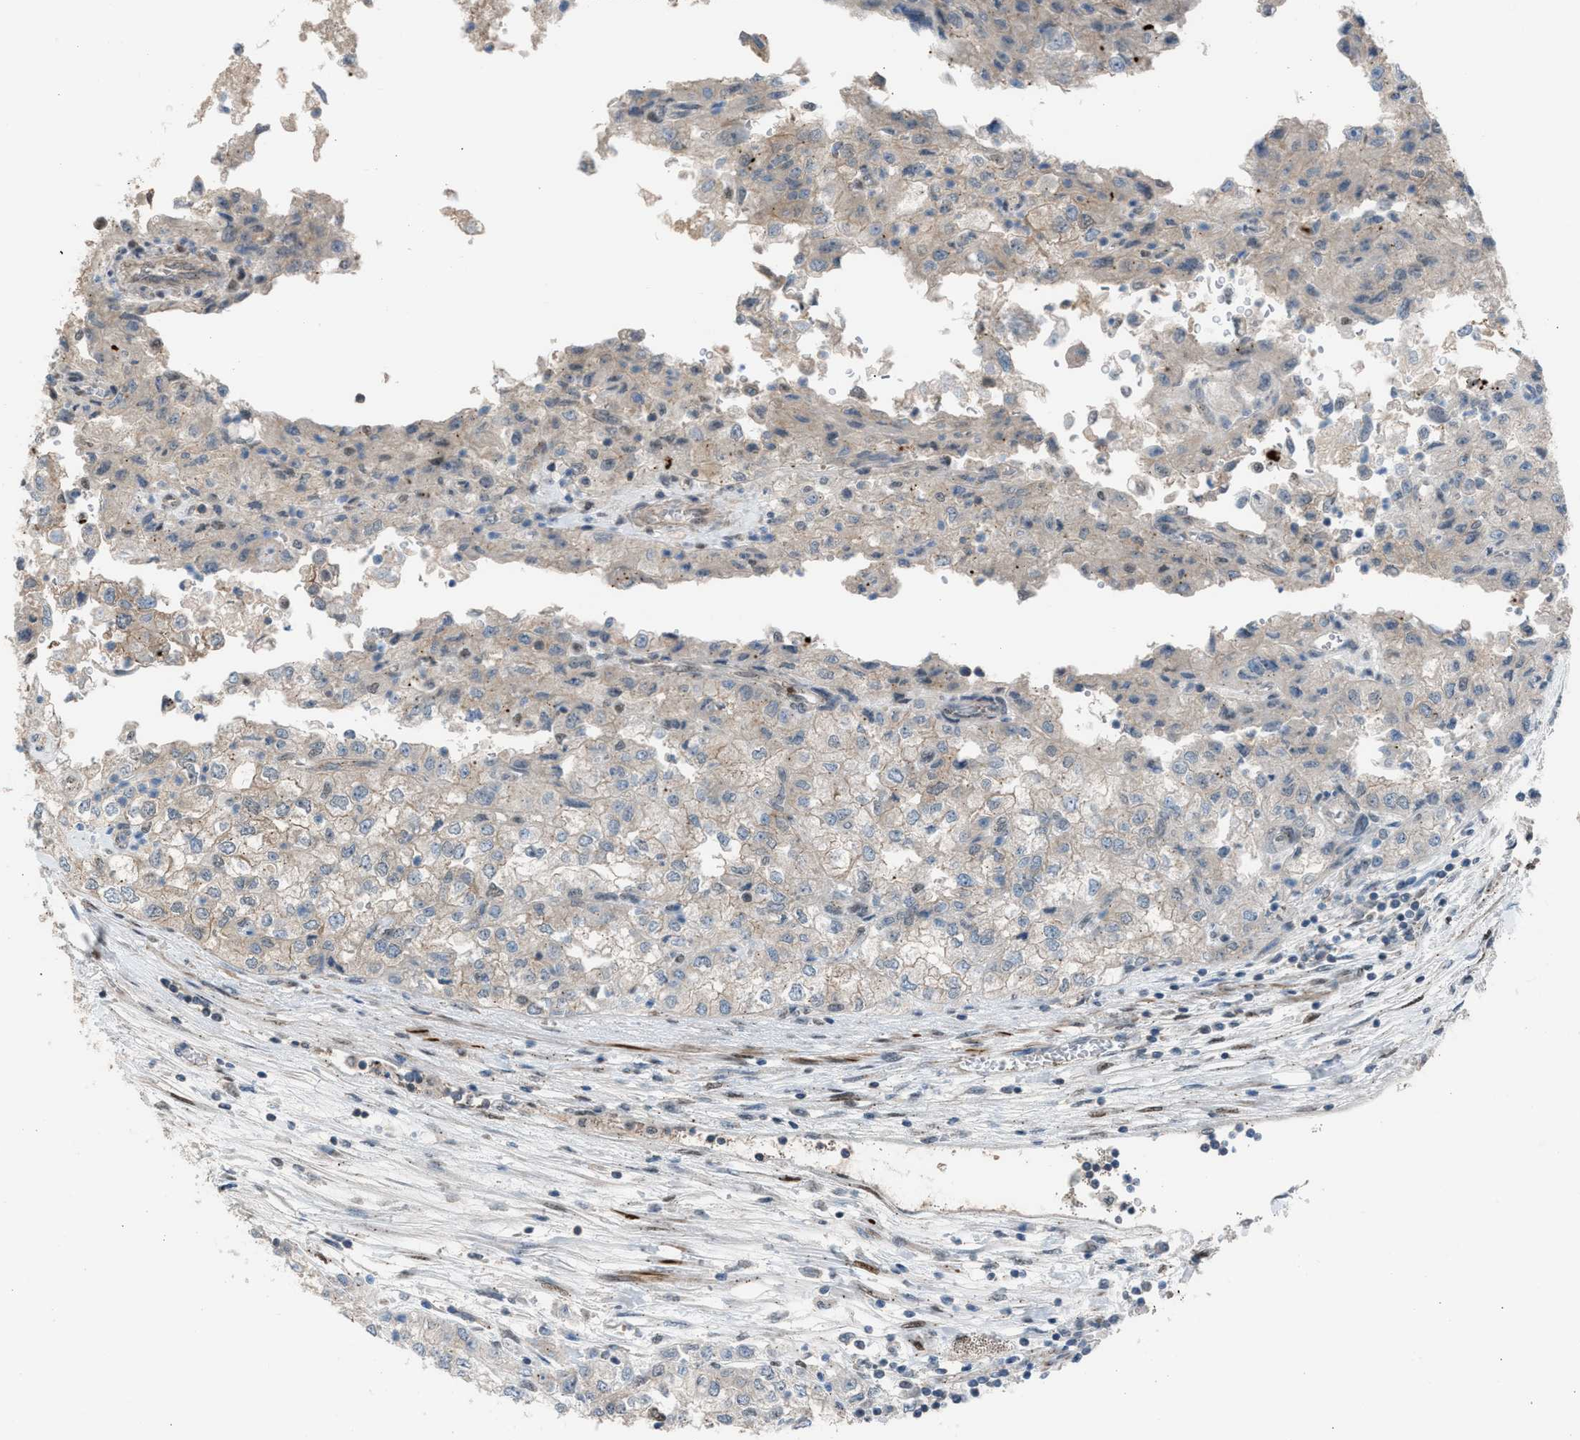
{"staining": {"intensity": "weak", "quantity": "<25%", "location": "nuclear"}, "tissue": "renal cancer", "cell_type": "Tumor cells", "image_type": "cancer", "snomed": [{"axis": "morphology", "description": "Adenocarcinoma, NOS"}, {"axis": "topography", "description": "Kidney"}], "caption": "Tumor cells are negative for protein expression in human renal cancer.", "gene": "CRTC1", "patient": {"sex": "female", "age": 54}}